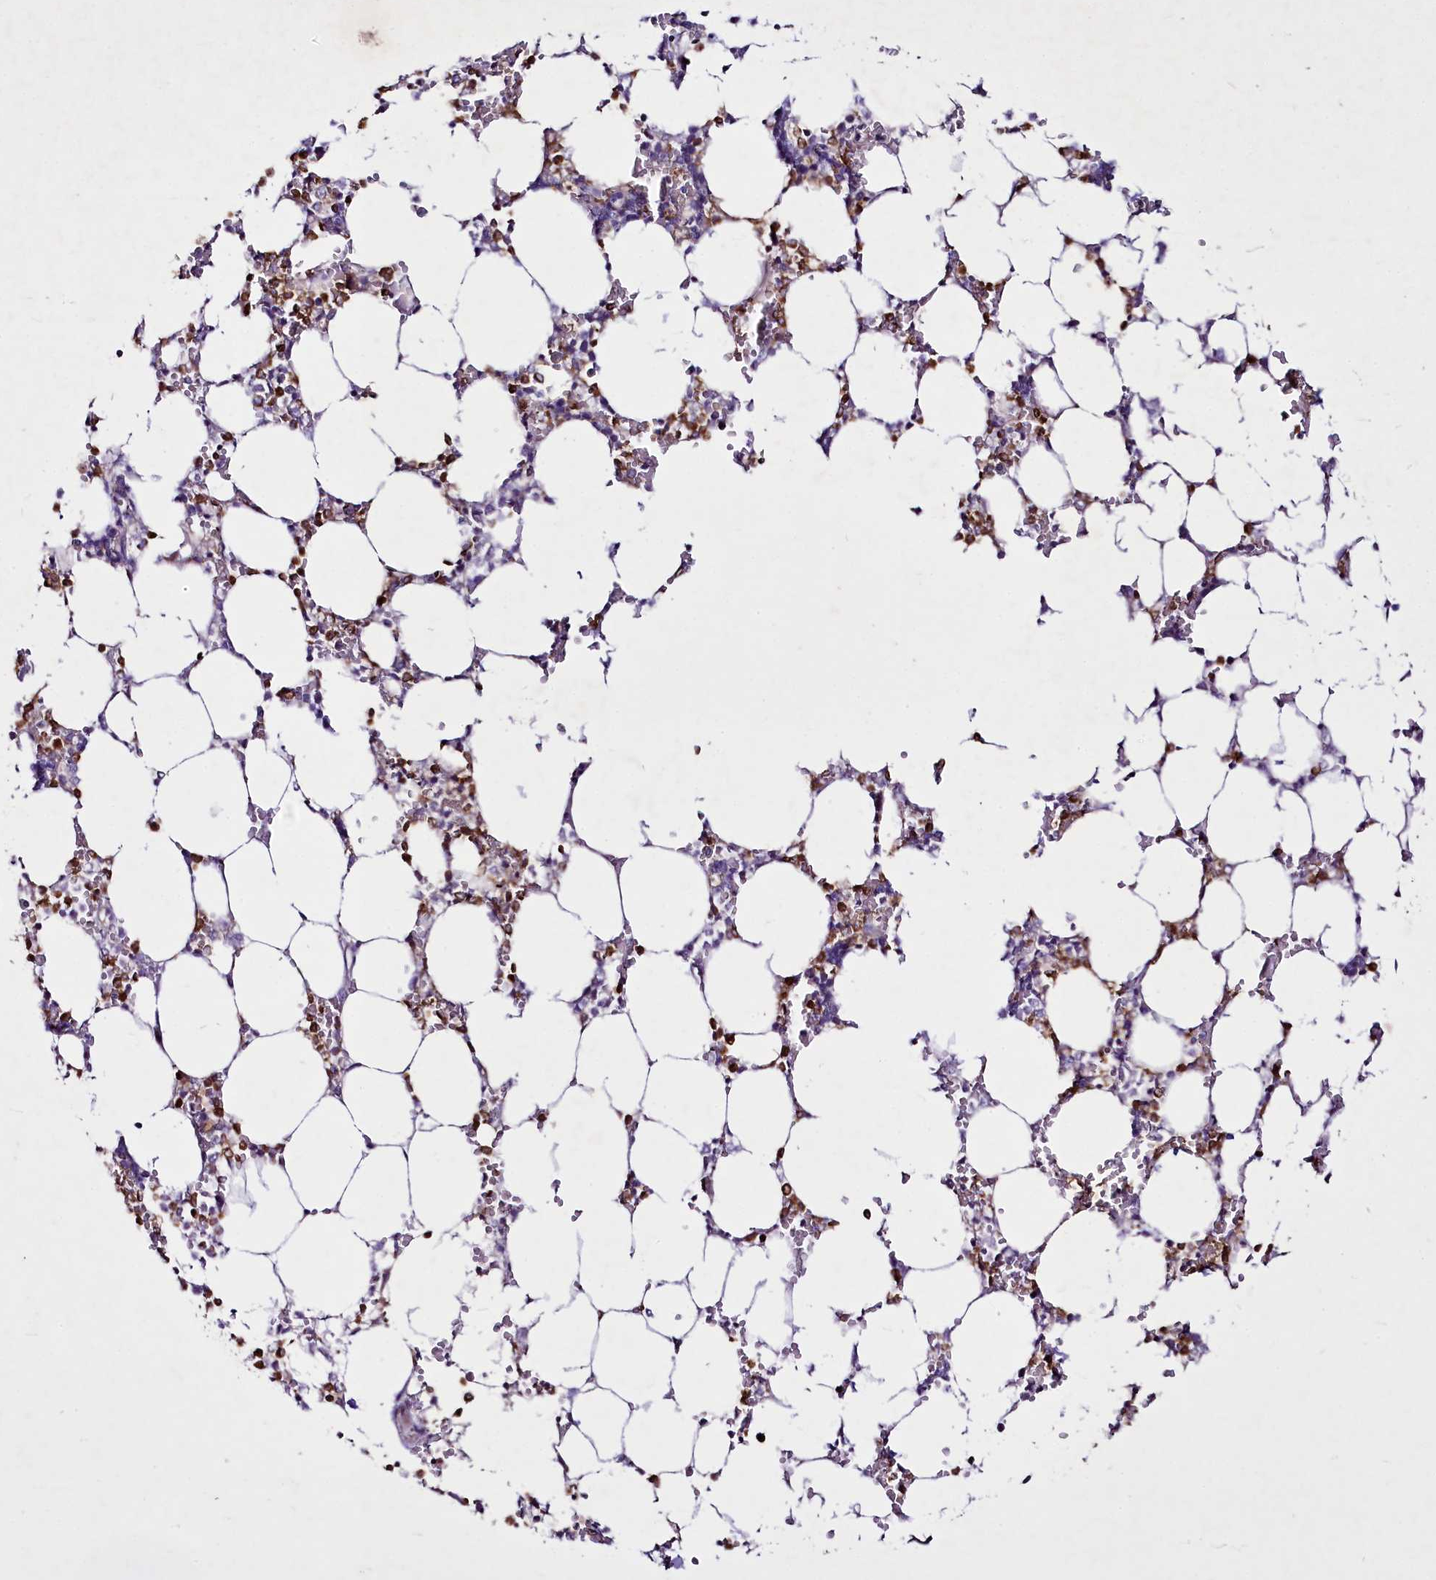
{"staining": {"intensity": "strong", "quantity": "25%-75%", "location": "cytoplasmic/membranous"}, "tissue": "bone marrow", "cell_type": "Hematopoietic cells", "image_type": "normal", "snomed": [{"axis": "morphology", "description": "Normal tissue, NOS"}, {"axis": "topography", "description": "Bone marrow"}], "caption": "Immunohistochemical staining of normal bone marrow displays strong cytoplasmic/membranous protein staining in approximately 25%-75% of hematopoietic cells. Nuclei are stained in blue.", "gene": "FAM209B", "patient": {"sex": "male", "age": 64}}